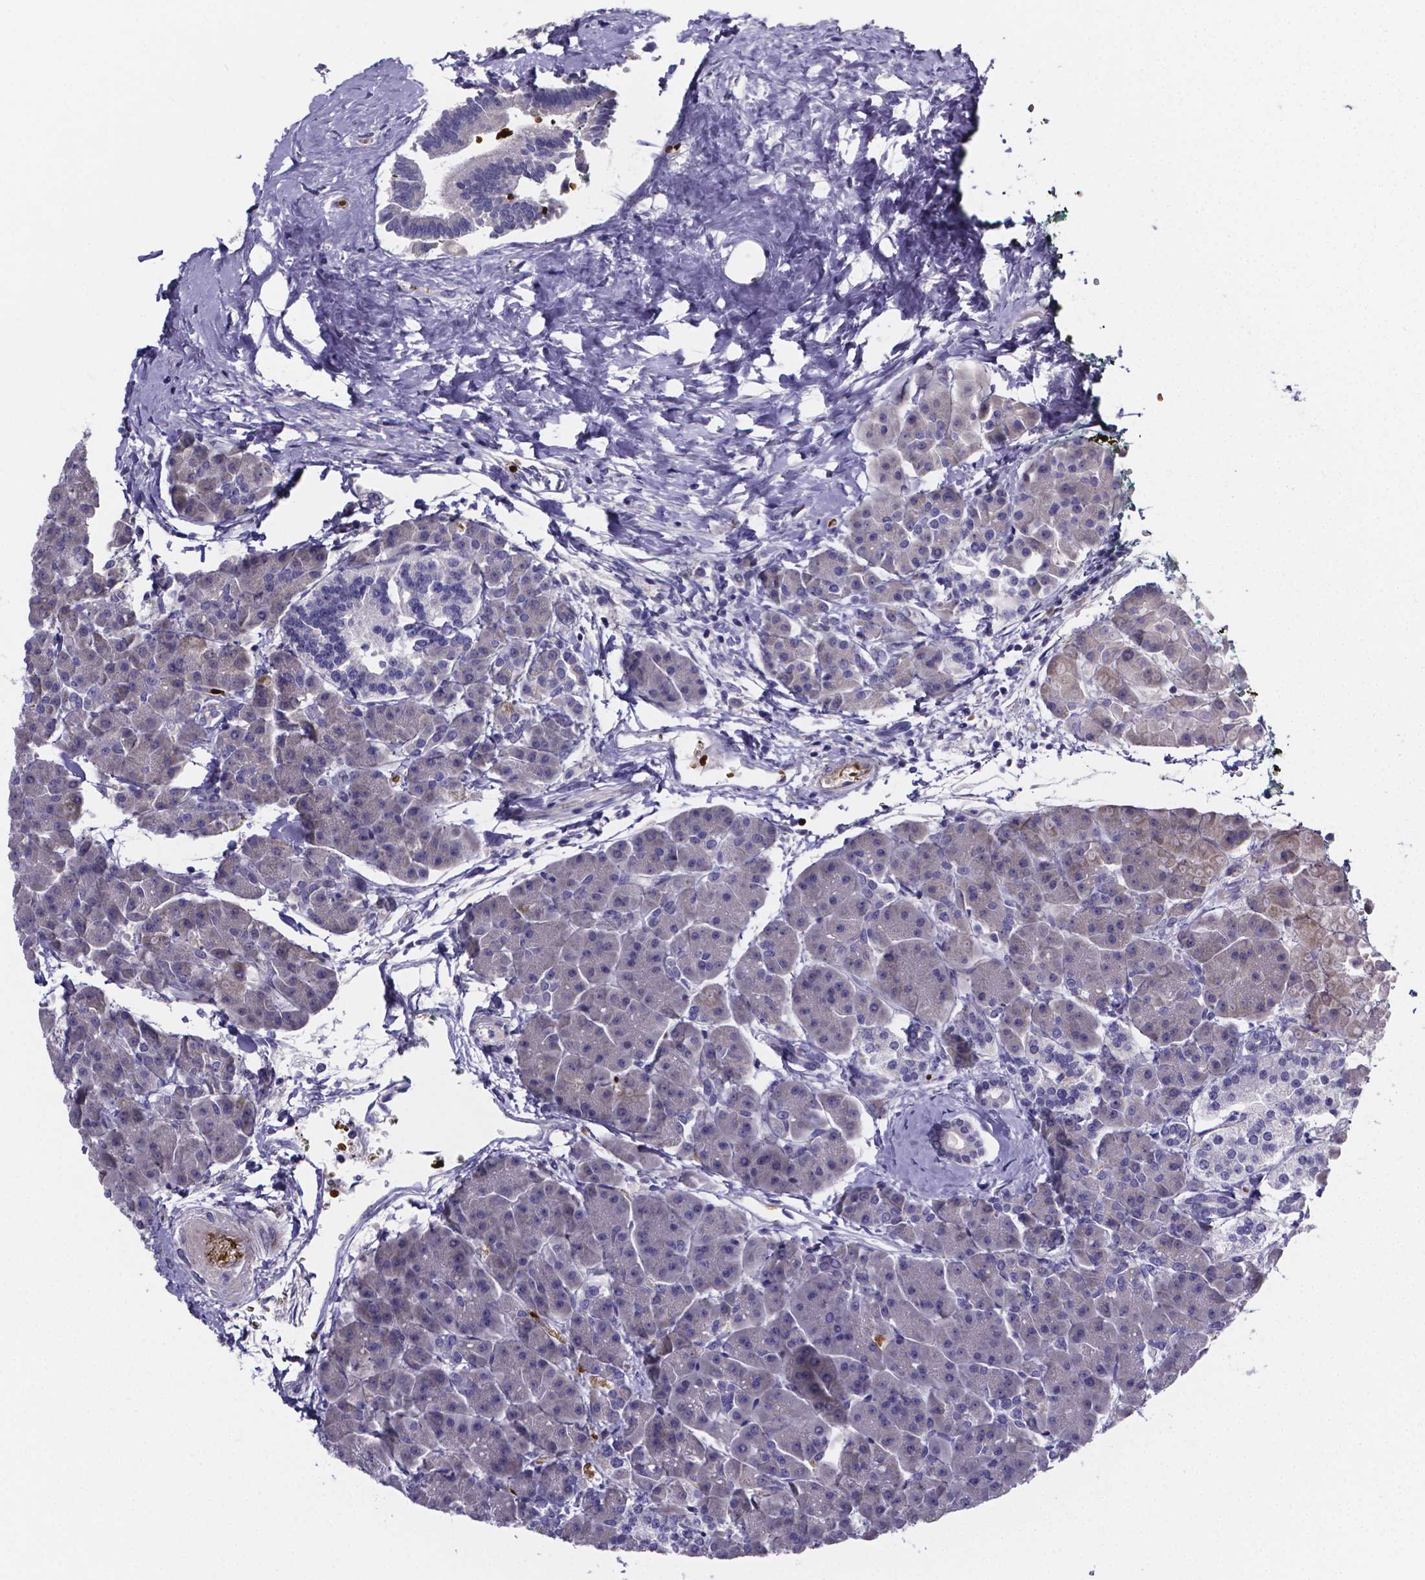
{"staining": {"intensity": "negative", "quantity": "none", "location": "none"}, "tissue": "pancreas", "cell_type": "Exocrine glandular cells", "image_type": "normal", "snomed": [{"axis": "morphology", "description": "Normal tissue, NOS"}, {"axis": "topography", "description": "Adipose tissue"}, {"axis": "topography", "description": "Pancreas"}, {"axis": "topography", "description": "Peripheral nerve tissue"}], "caption": "Immunohistochemistry (IHC) histopathology image of unremarkable pancreas: human pancreas stained with DAB shows no significant protein positivity in exocrine glandular cells. (DAB (3,3'-diaminobenzidine) immunohistochemistry (IHC), high magnification).", "gene": "GABRA3", "patient": {"sex": "female", "age": 58}}